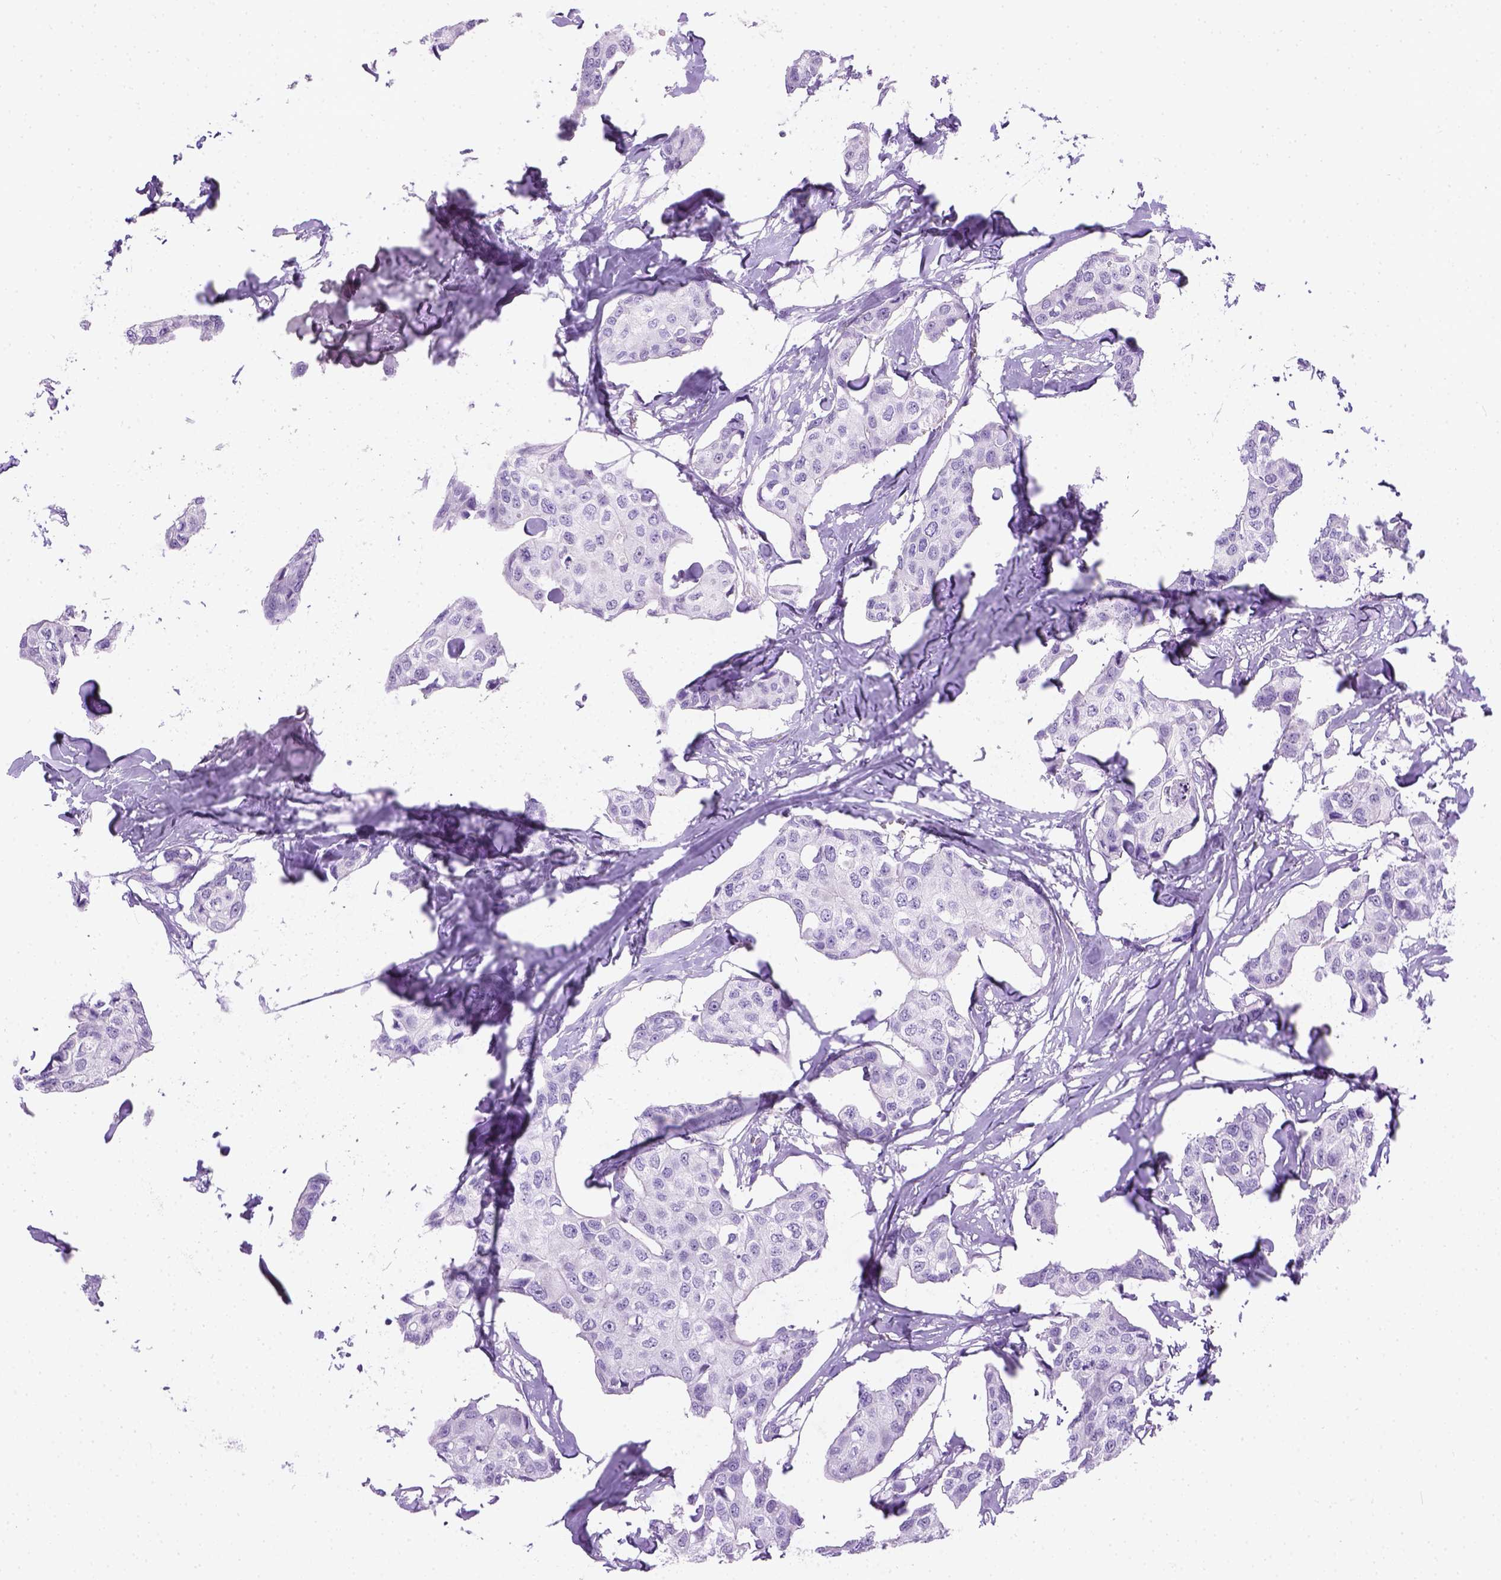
{"staining": {"intensity": "negative", "quantity": "none", "location": "none"}, "tissue": "breast cancer", "cell_type": "Tumor cells", "image_type": "cancer", "snomed": [{"axis": "morphology", "description": "Duct carcinoma"}, {"axis": "topography", "description": "Breast"}], "caption": "A high-resolution image shows IHC staining of breast cancer, which displays no significant expression in tumor cells.", "gene": "TMEM38A", "patient": {"sex": "female", "age": 80}}